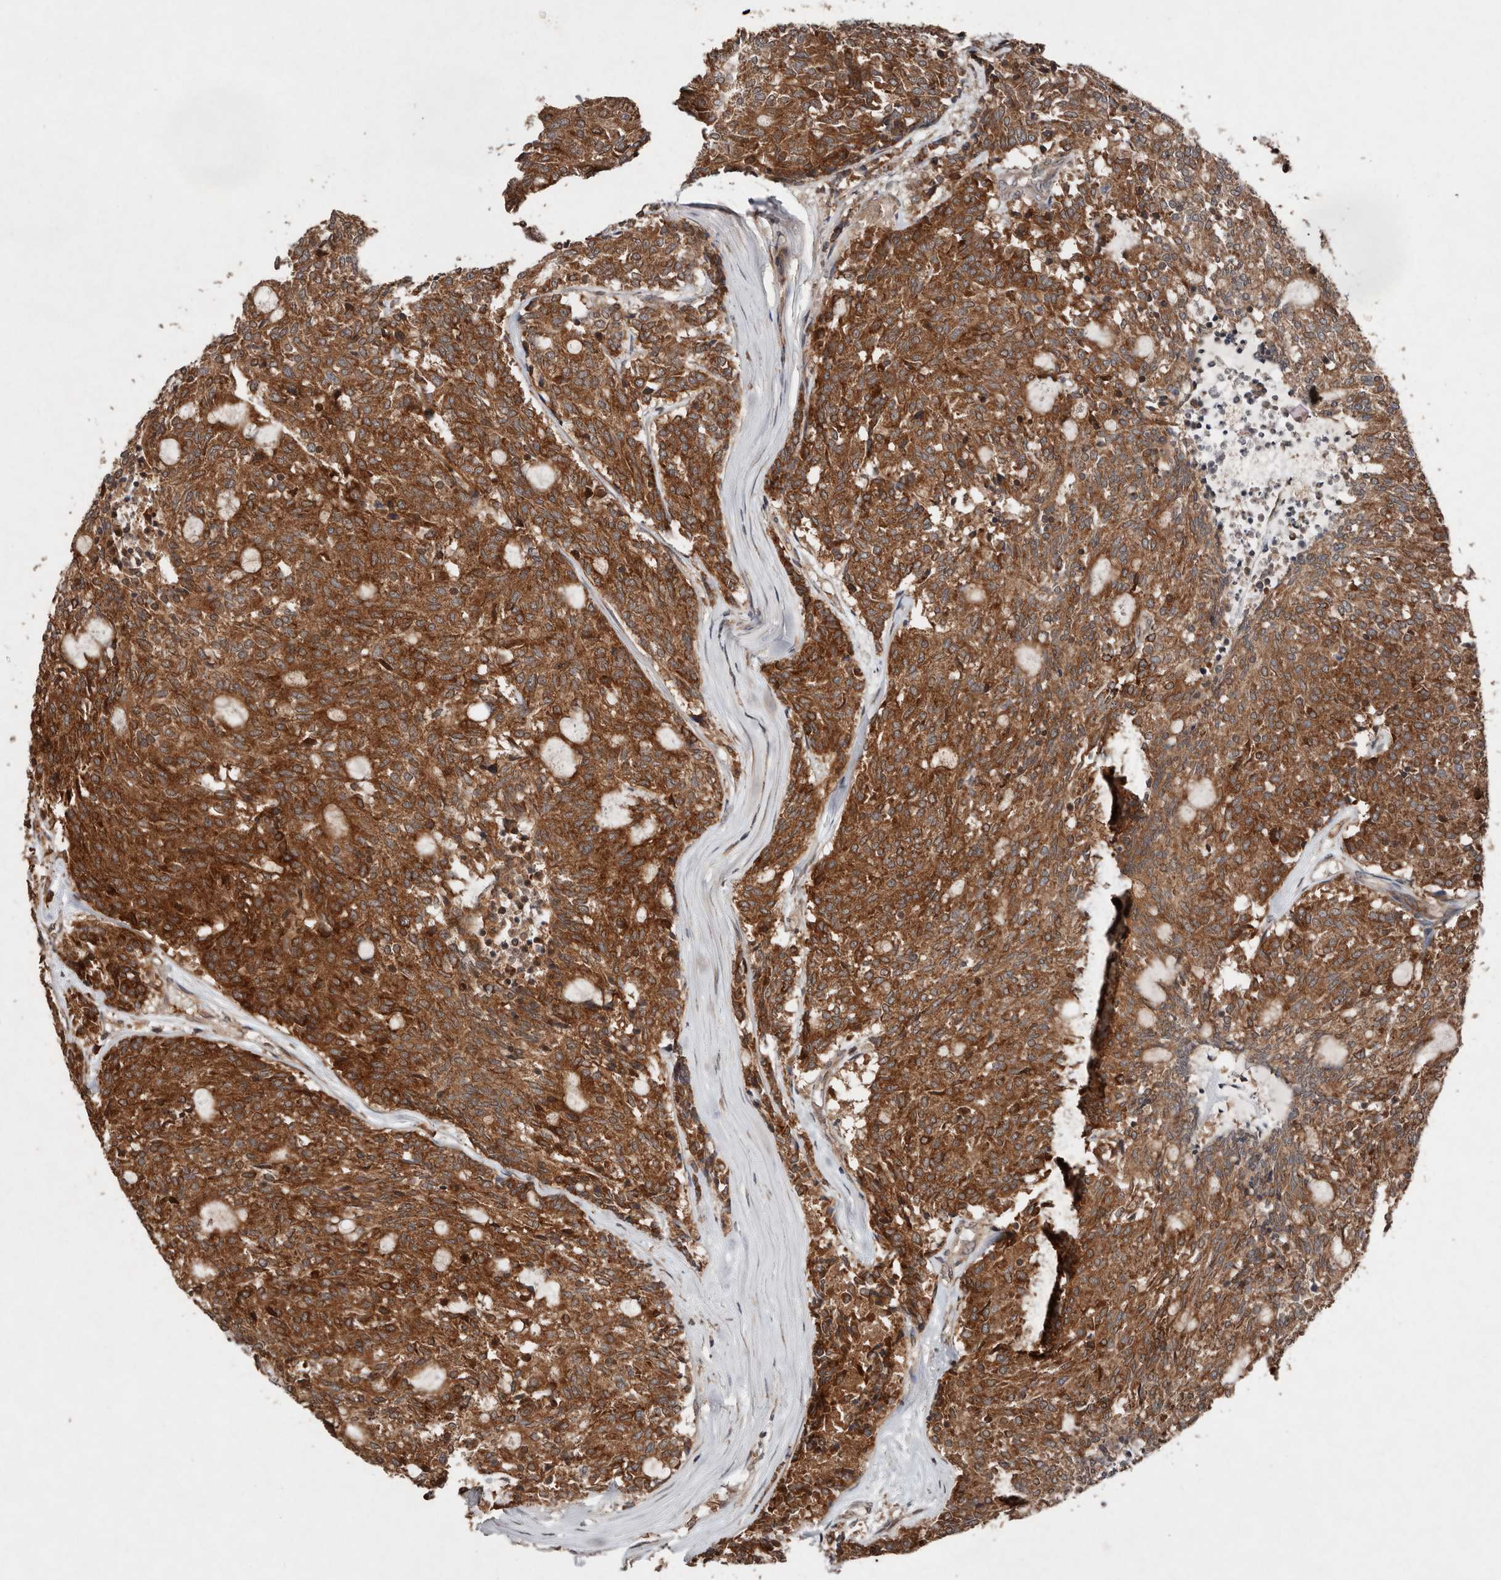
{"staining": {"intensity": "strong", "quantity": ">75%", "location": "cytoplasmic/membranous"}, "tissue": "carcinoid", "cell_type": "Tumor cells", "image_type": "cancer", "snomed": [{"axis": "morphology", "description": "Carcinoid, malignant, NOS"}, {"axis": "topography", "description": "Pancreas"}], "caption": "DAB immunohistochemical staining of carcinoid reveals strong cytoplasmic/membranous protein expression in approximately >75% of tumor cells.", "gene": "DIP2C", "patient": {"sex": "female", "age": 54}}